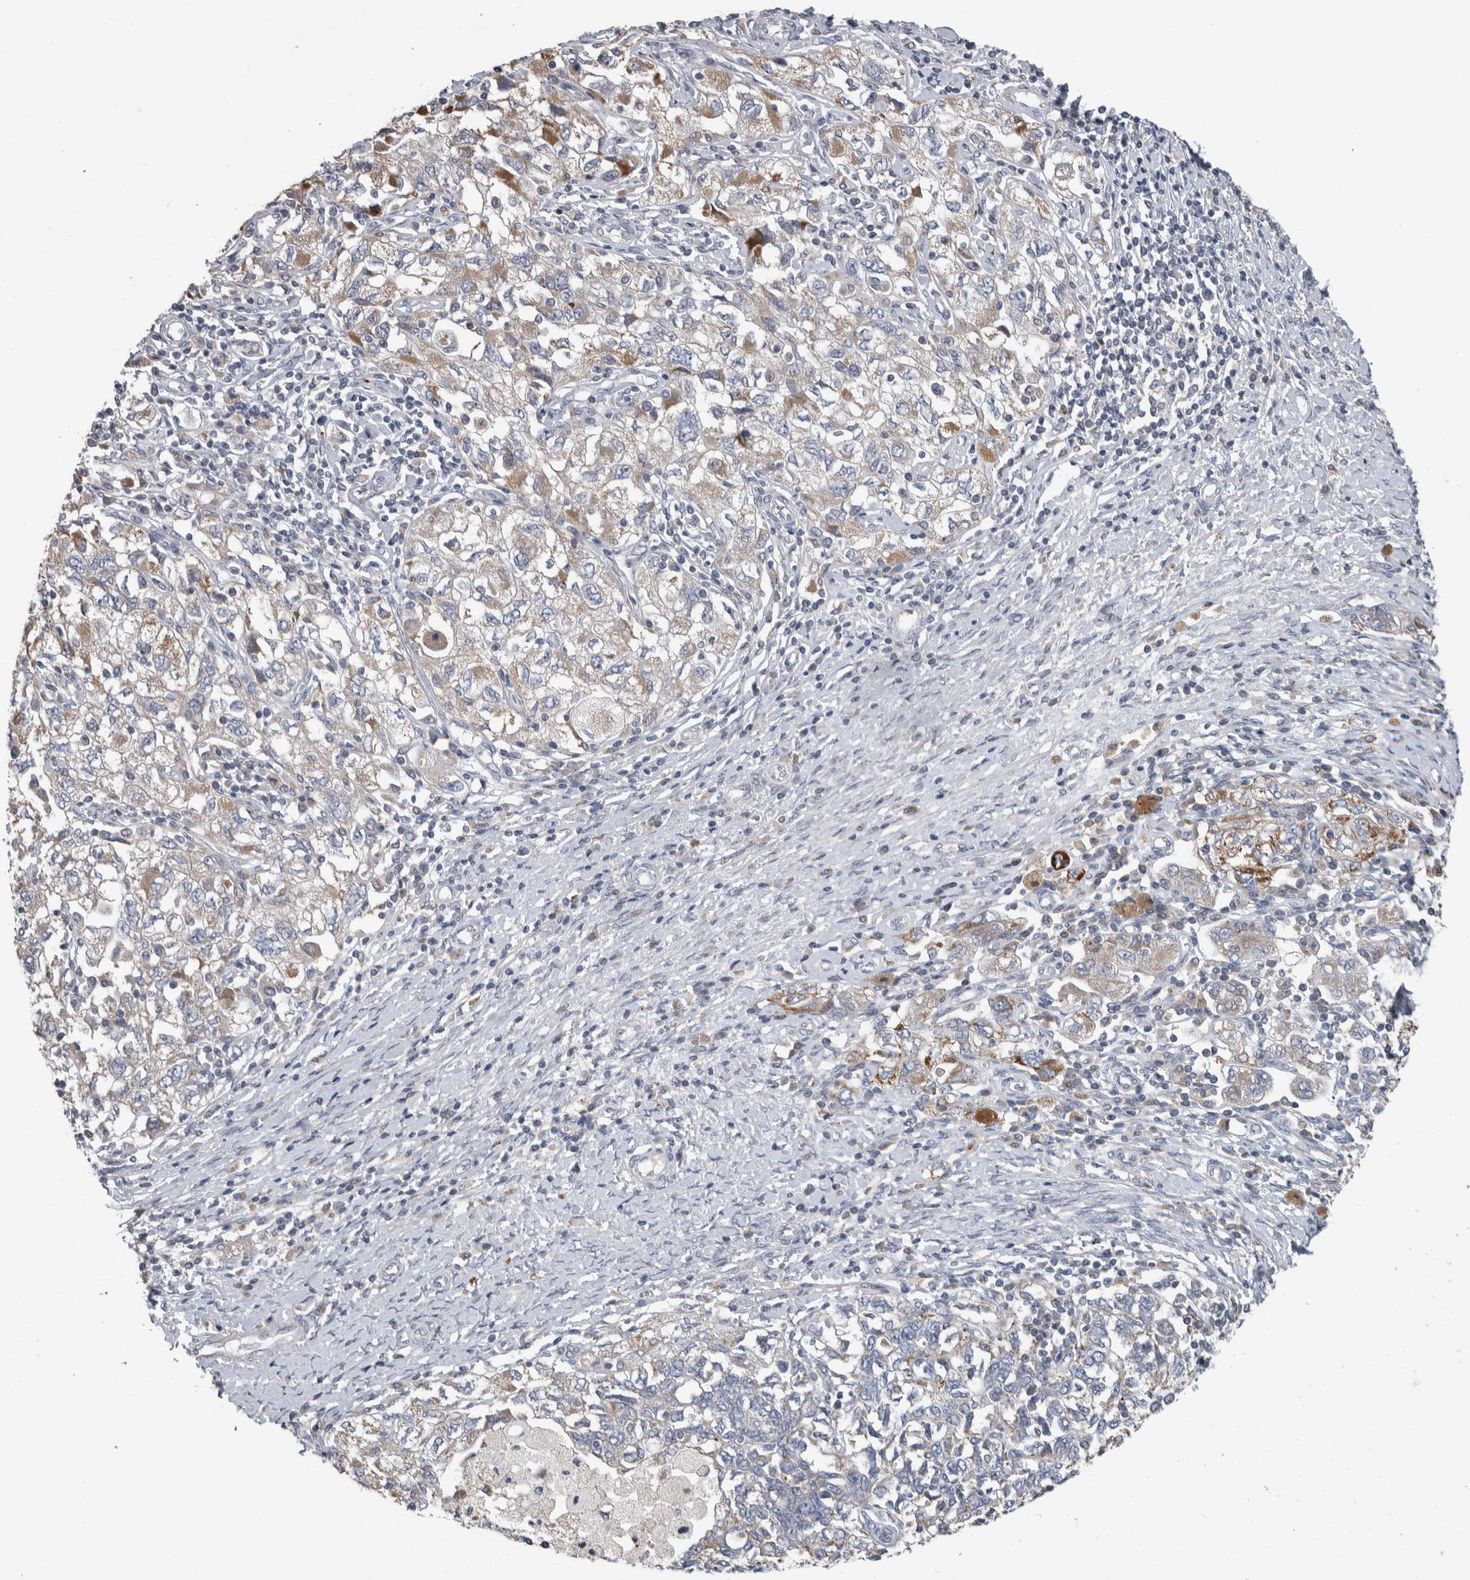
{"staining": {"intensity": "weak", "quantity": "25%-75%", "location": "cytoplasmic/membranous"}, "tissue": "ovarian cancer", "cell_type": "Tumor cells", "image_type": "cancer", "snomed": [{"axis": "morphology", "description": "Carcinoma, NOS"}, {"axis": "morphology", "description": "Cystadenocarcinoma, serous, NOS"}, {"axis": "topography", "description": "Ovary"}], "caption": "The micrograph shows immunohistochemical staining of carcinoma (ovarian). There is weak cytoplasmic/membranous positivity is identified in approximately 25%-75% of tumor cells.", "gene": "FAM83G", "patient": {"sex": "female", "age": 69}}